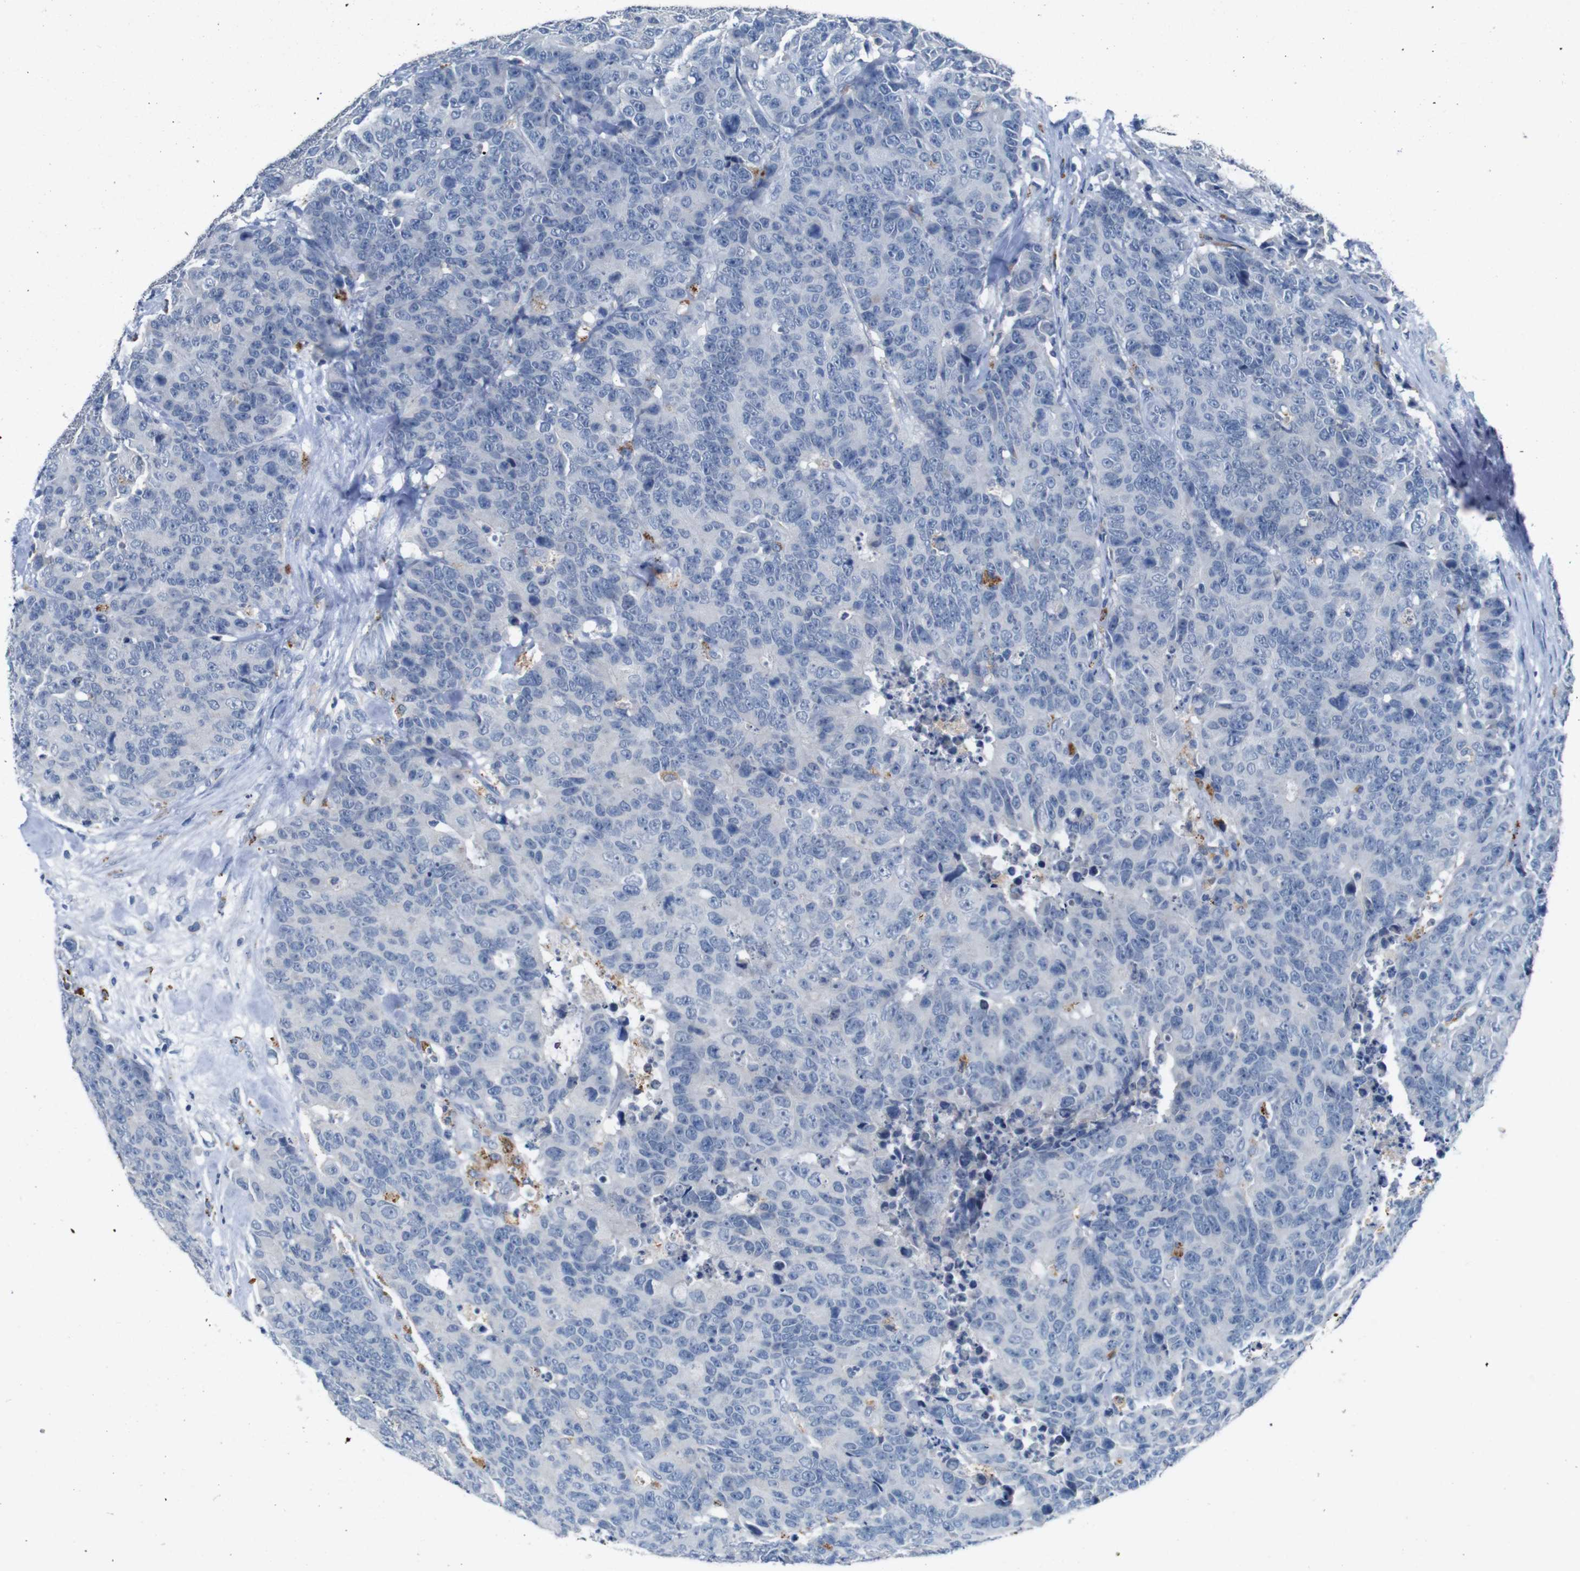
{"staining": {"intensity": "negative", "quantity": "none", "location": "none"}, "tissue": "colorectal cancer", "cell_type": "Tumor cells", "image_type": "cancer", "snomed": [{"axis": "morphology", "description": "Adenocarcinoma, NOS"}, {"axis": "topography", "description": "Colon"}], "caption": "This is an immunohistochemistry histopathology image of human colorectal cancer. There is no positivity in tumor cells.", "gene": "SLC2A8", "patient": {"sex": "female", "age": 86}}